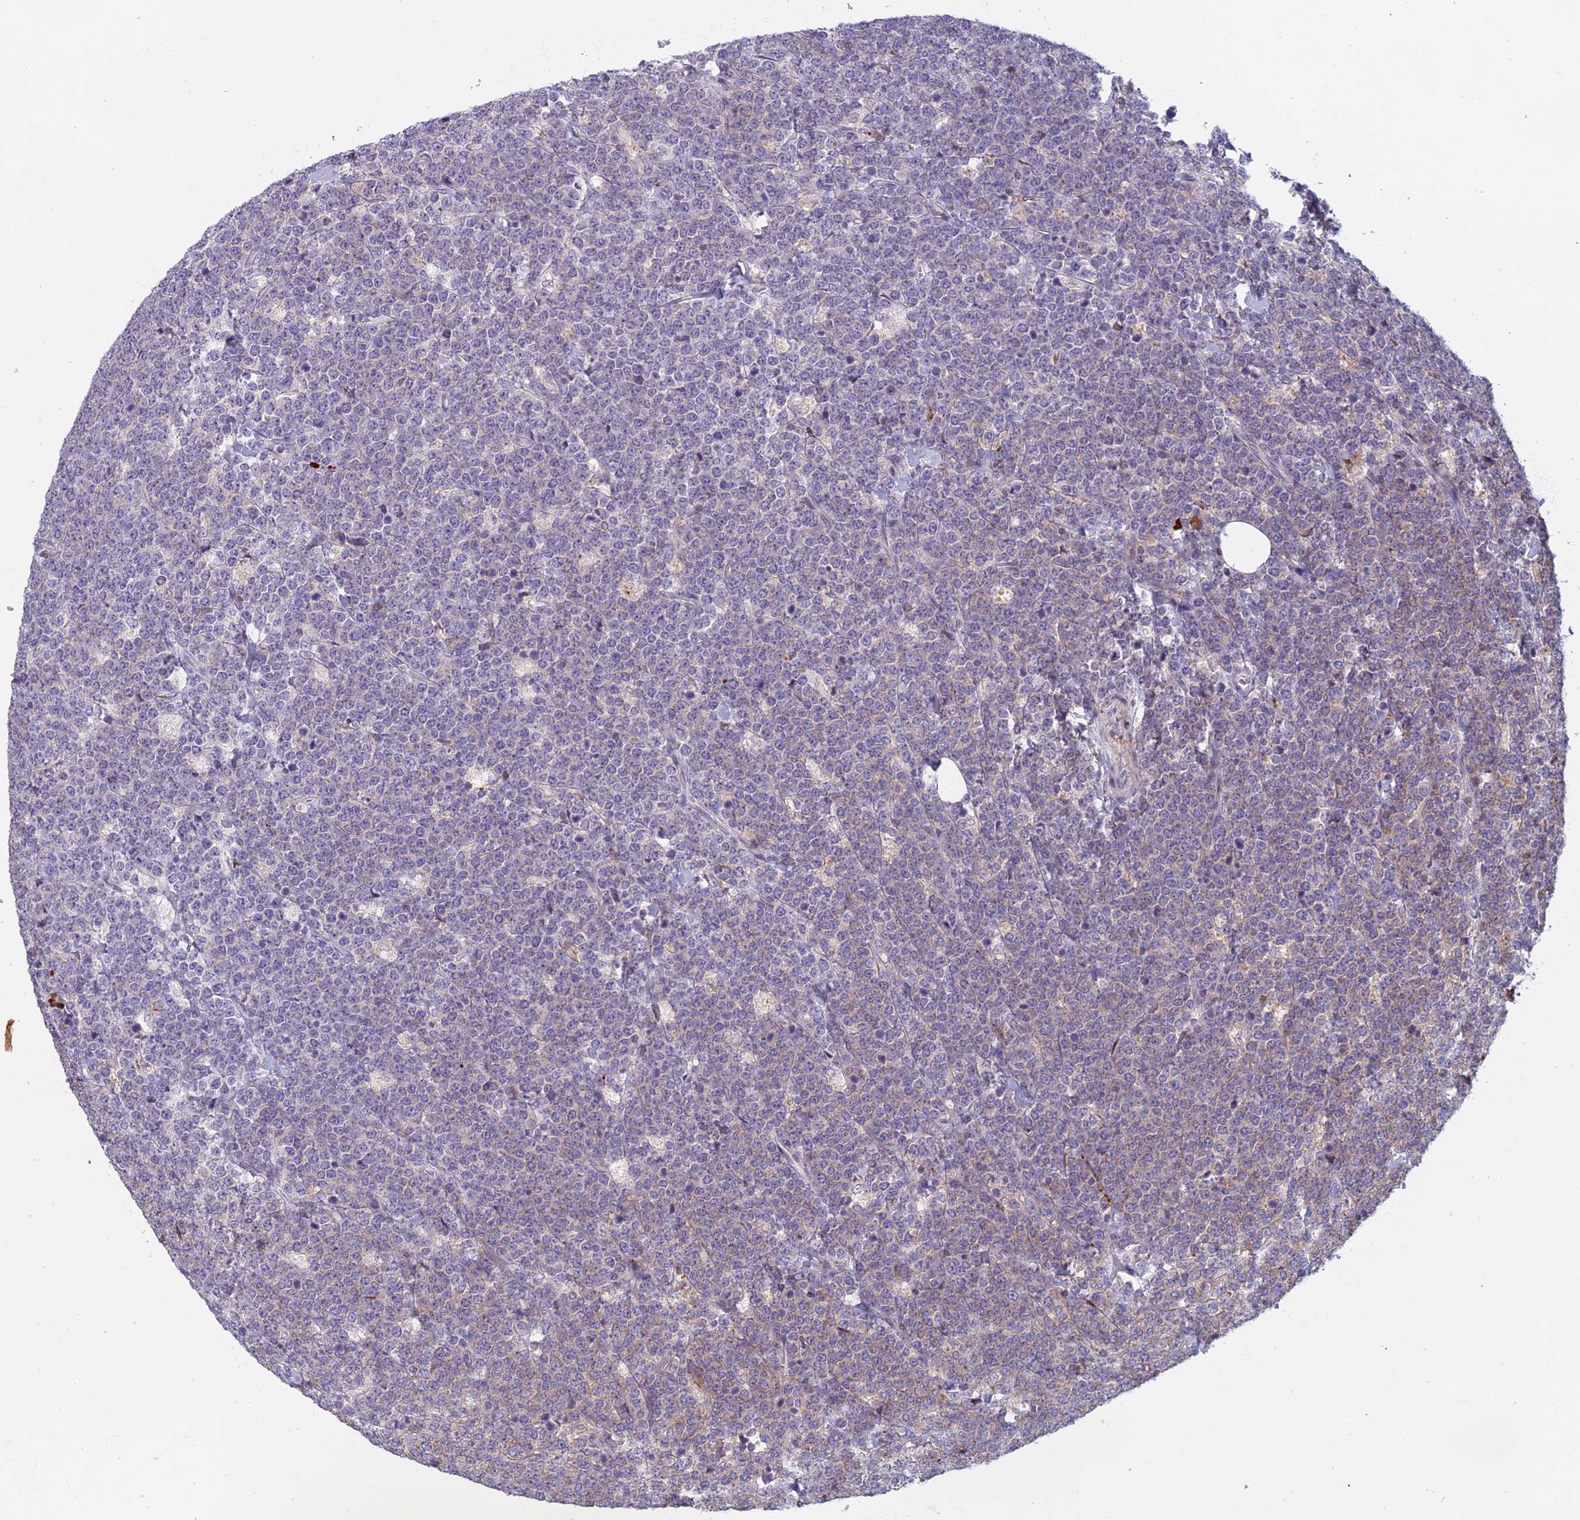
{"staining": {"intensity": "weak", "quantity": "<25%", "location": "cytoplasmic/membranous"}, "tissue": "lymphoma", "cell_type": "Tumor cells", "image_type": "cancer", "snomed": [{"axis": "morphology", "description": "Malignant lymphoma, non-Hodgkin's type, High grade"}, {"axis": "topography", "description": "Small intestine"}], "caption": "Histopathology image shows no significant protein staining in tumor cells of lymphoma.", "gene": "EDAR", "patient": {"sex": "male", "age": 8}}